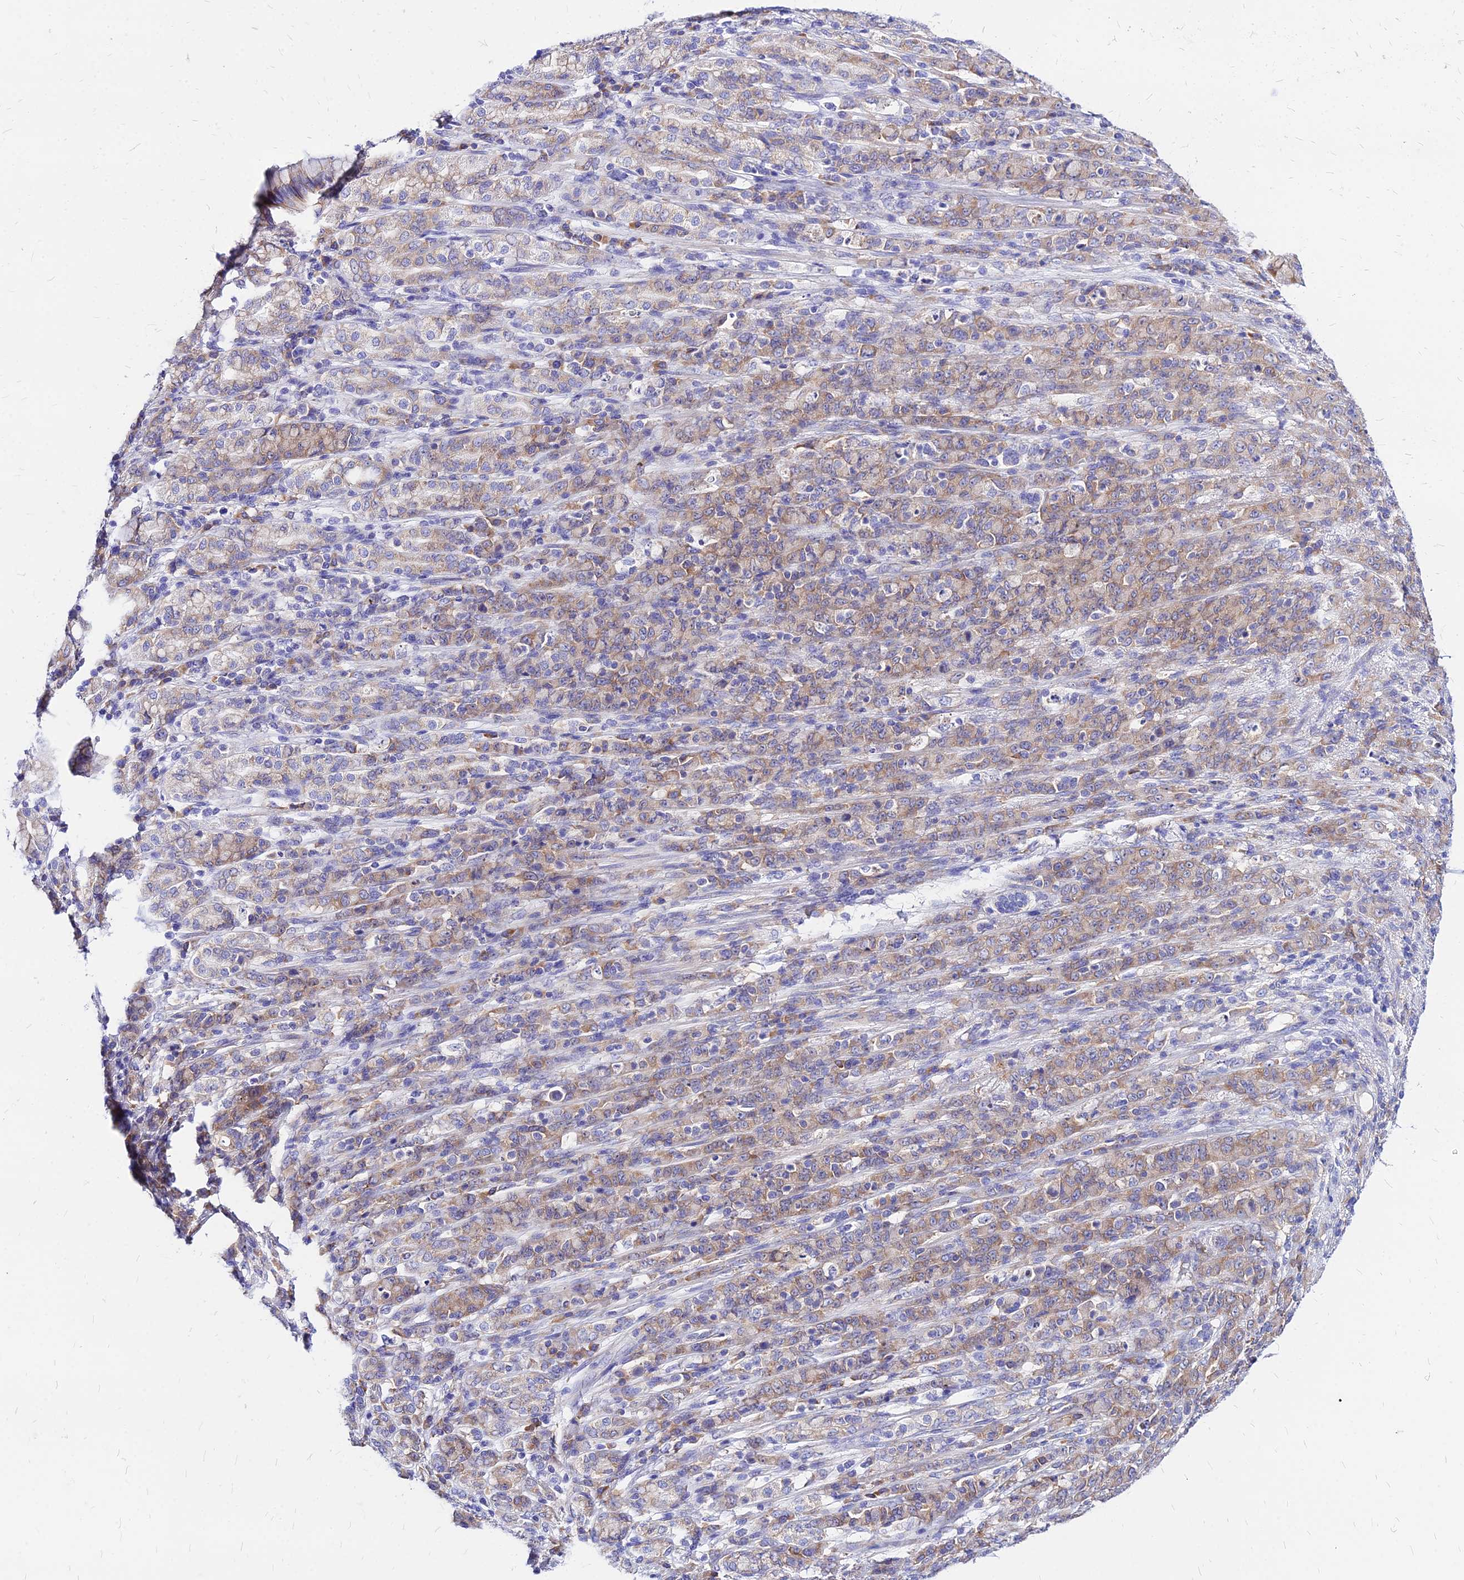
{"staining": {"intensity": "weak", "quantity": ">75%", "location": "cytoplasmic/membranous"}, "tissue": "stomach cancer", "cell_type": "Tumor cells", "image_type": "cancer", "snomed": [{"axis": "morphology", "description": "Normal tissue, NOS"}, {"axis": "morphology", "description": "Adenocarcinoma, NOS"}, {"axis": "topography", "description": "Stomach"}], "caption": "Weak cytoplasmic/membranous protein staining is present in about >75% of tumor cells in stomach adenocarcinoma. (IHC, brightfield microscopy, high magnification).", "gene": "RPL19", "patient": {"sex": "female", "age": 79}}